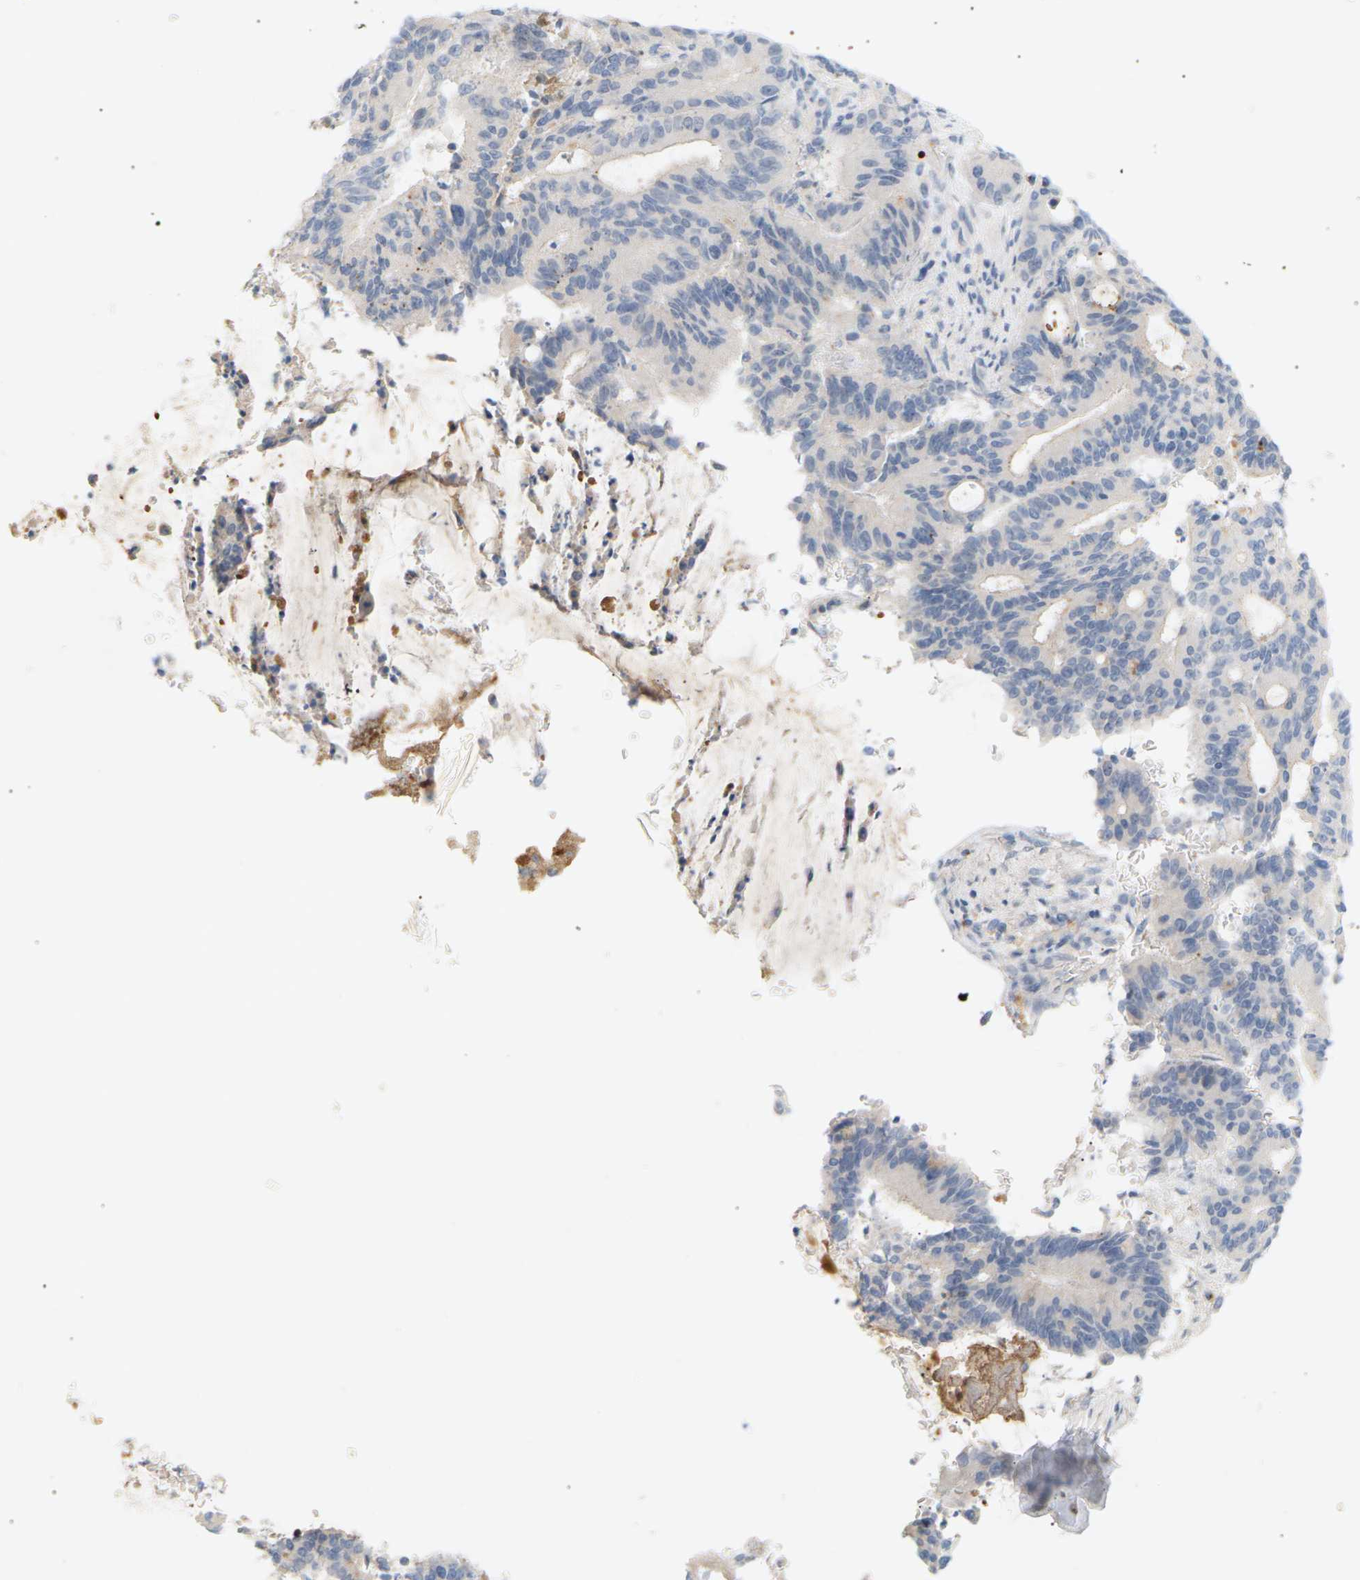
{"staining": {"intensity": "negative", "quantity": "none", "location": "none"}, "tissue": "liver cancer", "cell_type": "Tumor cells", "image_type": "cancer", "snomed": [{"axis": "morphology", "description": "Cholangiocarcinoma"}, {"axis": "topography", "description": "Liver"}], "caption": "An image of liver cholangiocarcinoma stained for a protein displays no brown staining in tumor cells. Nuclei are stained in blue.", "gene": "CLU", "patient": {"sex": "female", "age": 73}}